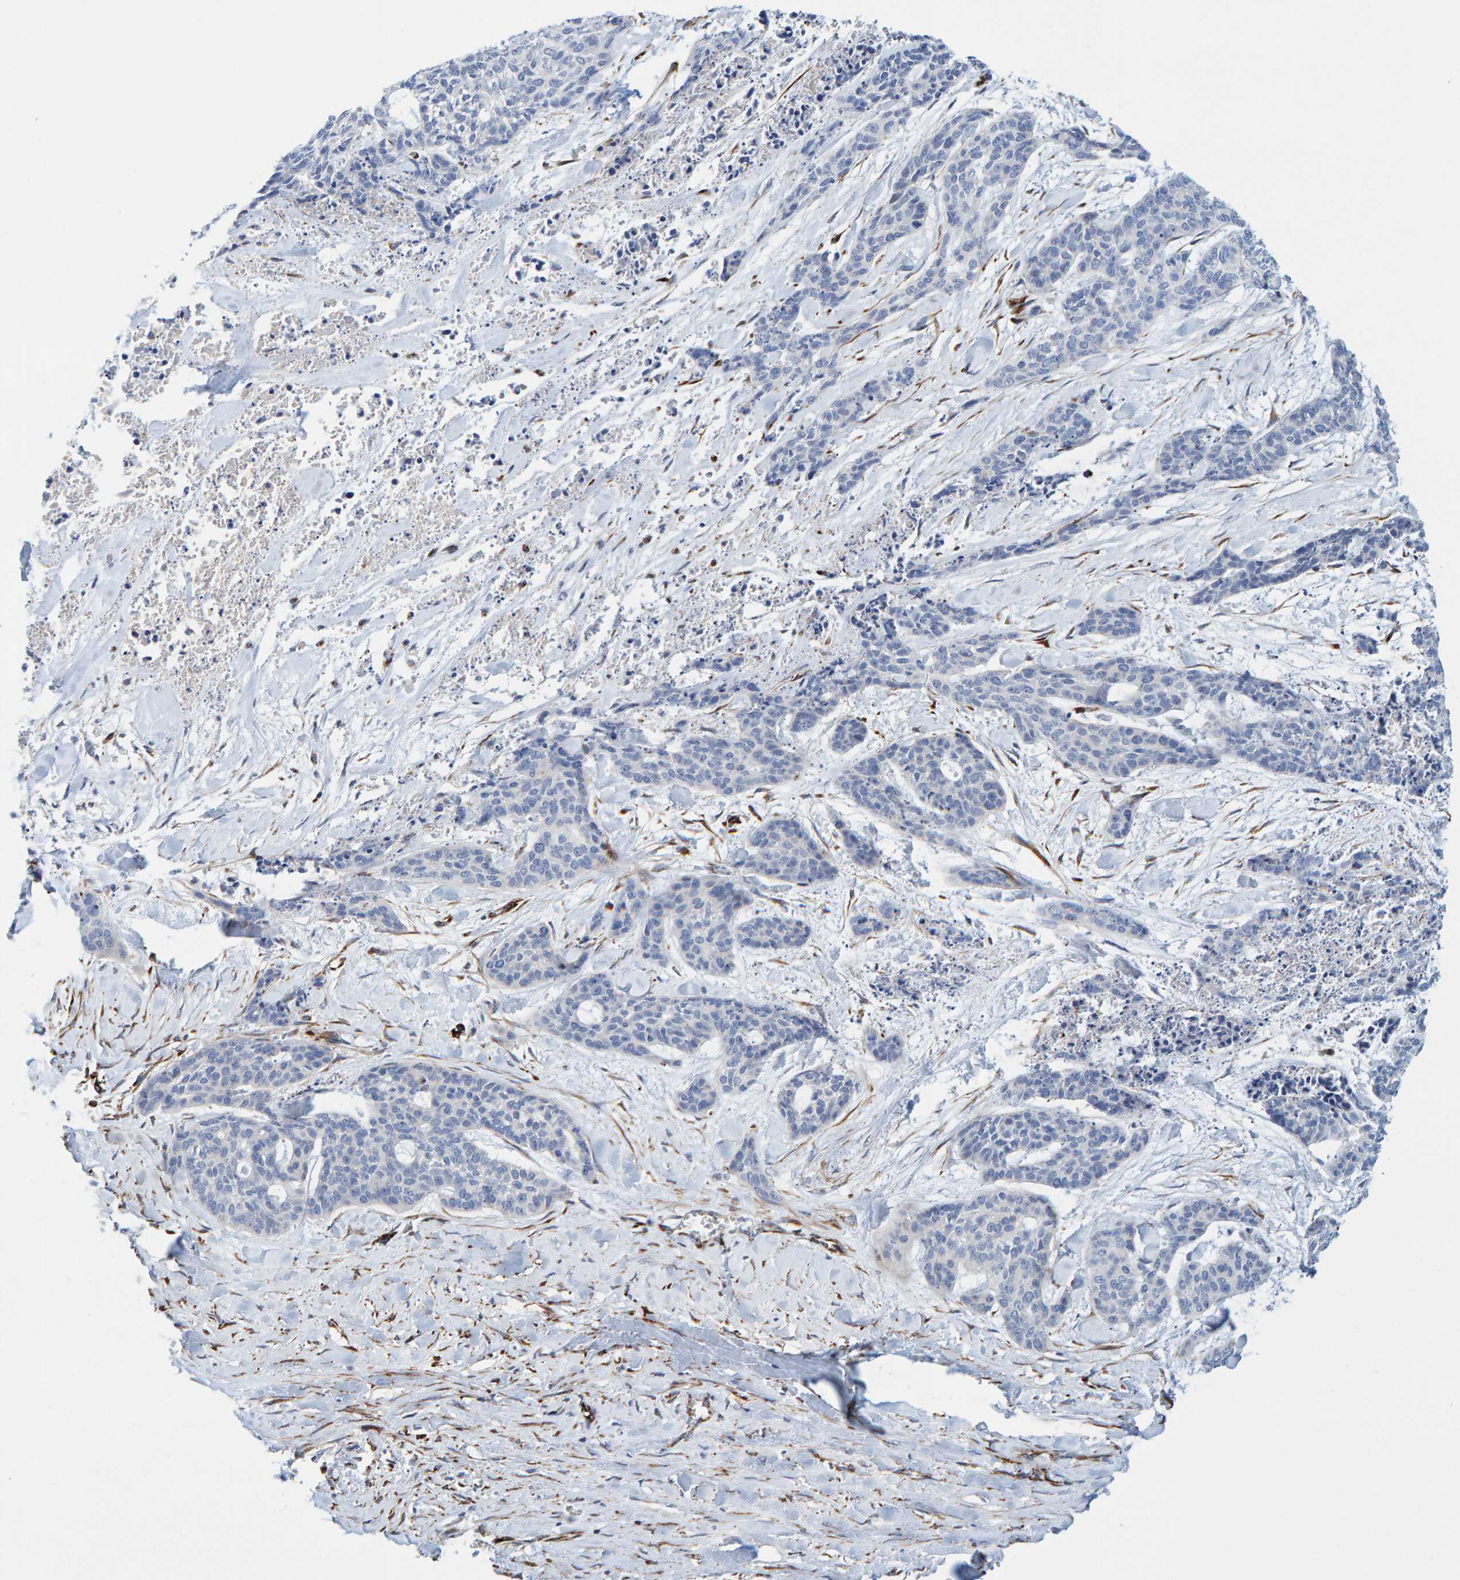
{"staining": {"intensity": "negative", "quantity": "none", "location": "none"}, "tissue": "skin cancer", "cell_type": "Tumor cells", "image_type": "cancer", "snomed": [{"axis": "morphology", "description": "Basal cell carcinoma"}, {"axis": "topography", "description": "Skin"}], "caption": "IHC of human skin basal cell carcinoma displays no staining in tumor cells.", "gene": "POLG2", "patient": {"sex": "female", "age": 64}}